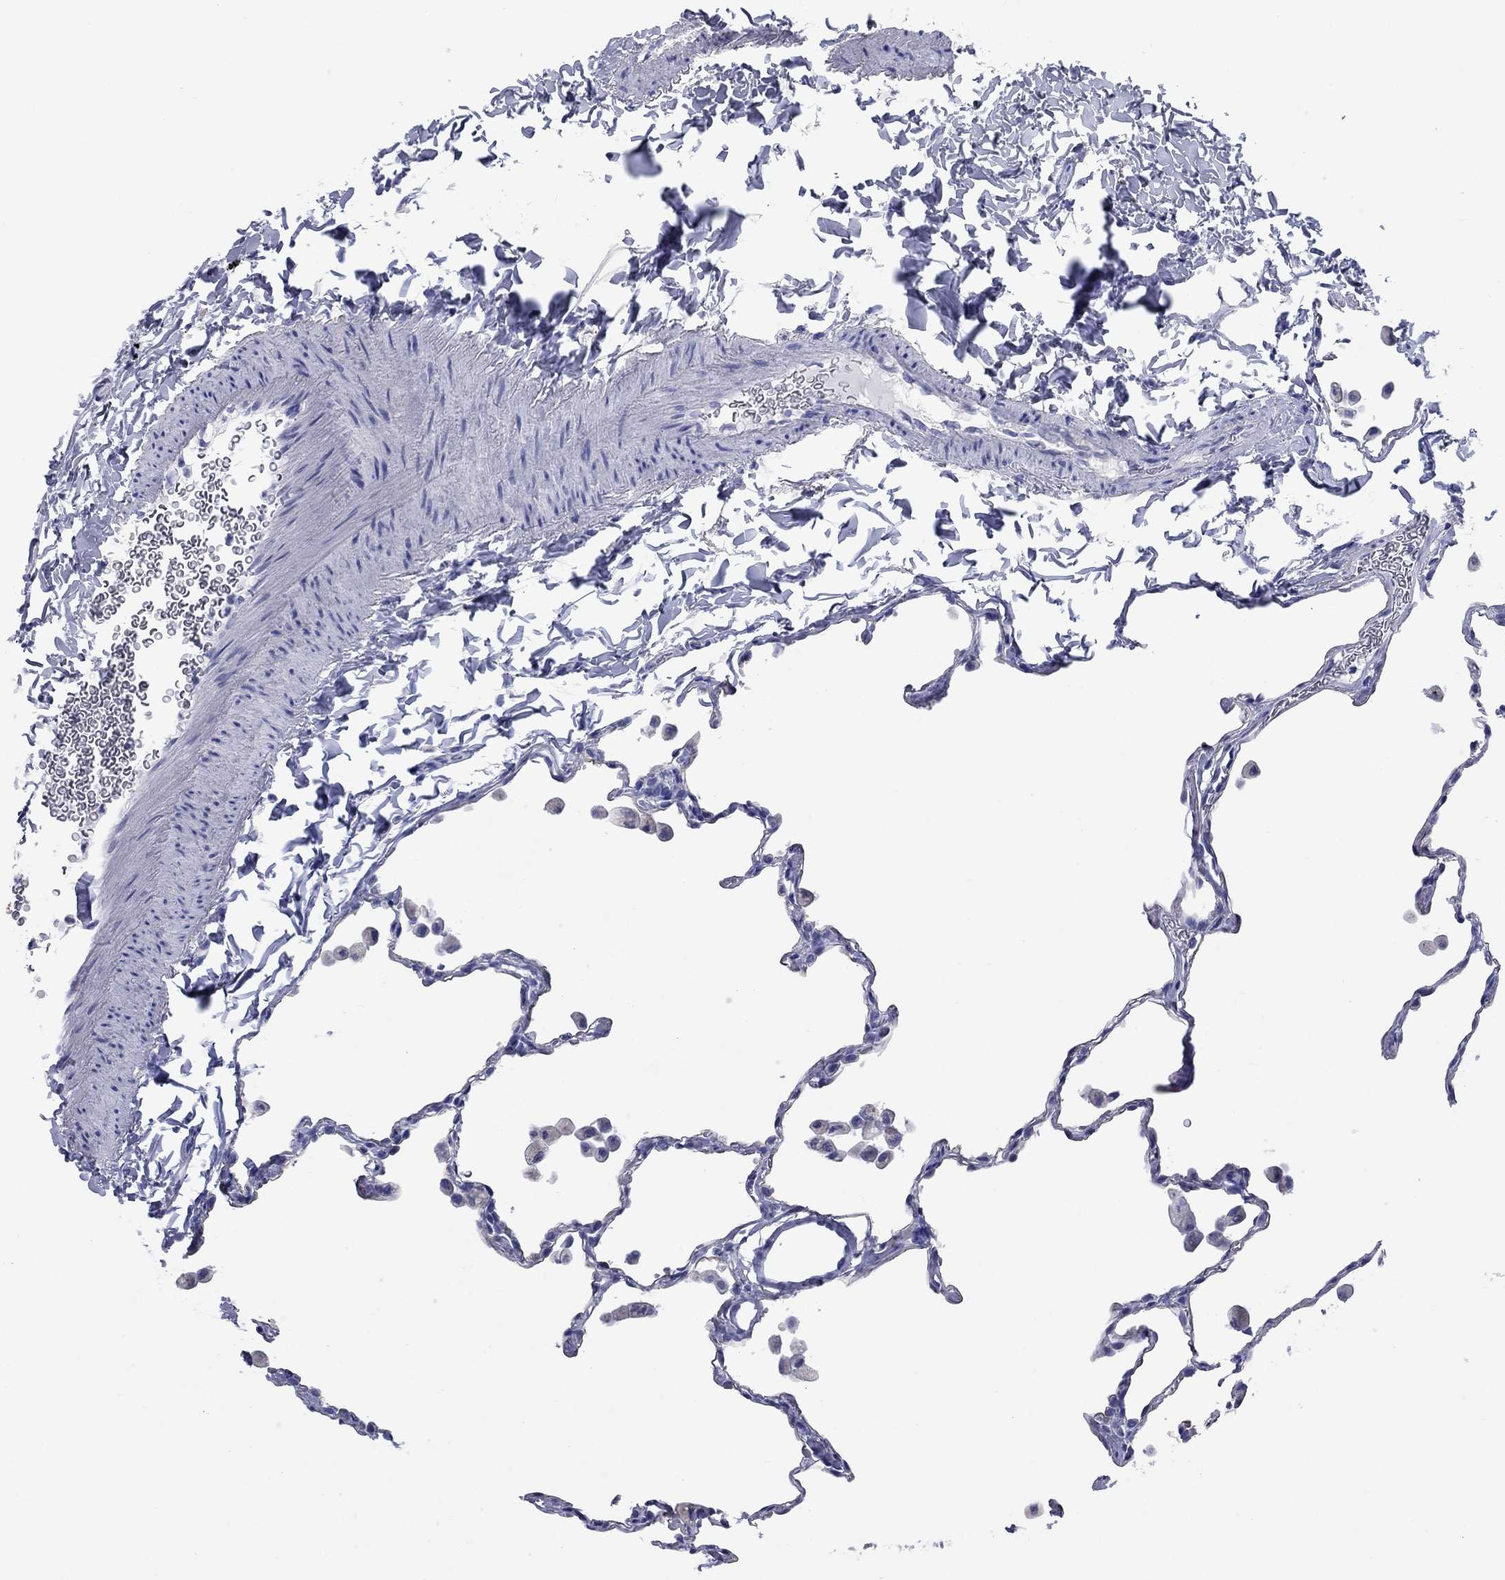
{"staining": {"intensity": "negative", "quantity": "none", "location": "none"}, "tissue": "lung", "cell_type": "Alveolar cells", "image_type": "normal", "snomed": [{"axis": "morphology", "description": "Normal tissue, NOS"}, {"axis": "topography", "description": "Lung"}], "caption": "Protein analysis of unremarkable lung shows no significant staining in alveolar cells. (Stains: DAB (3,3'-diaminobenzidine) immunohistochemistry (IHC) with hematoxylin counter stain, Microscopy: brightfield microscopy at high magnification).", "gene": "CCNA1", "patient": {"sex": "female", "age": 47}}